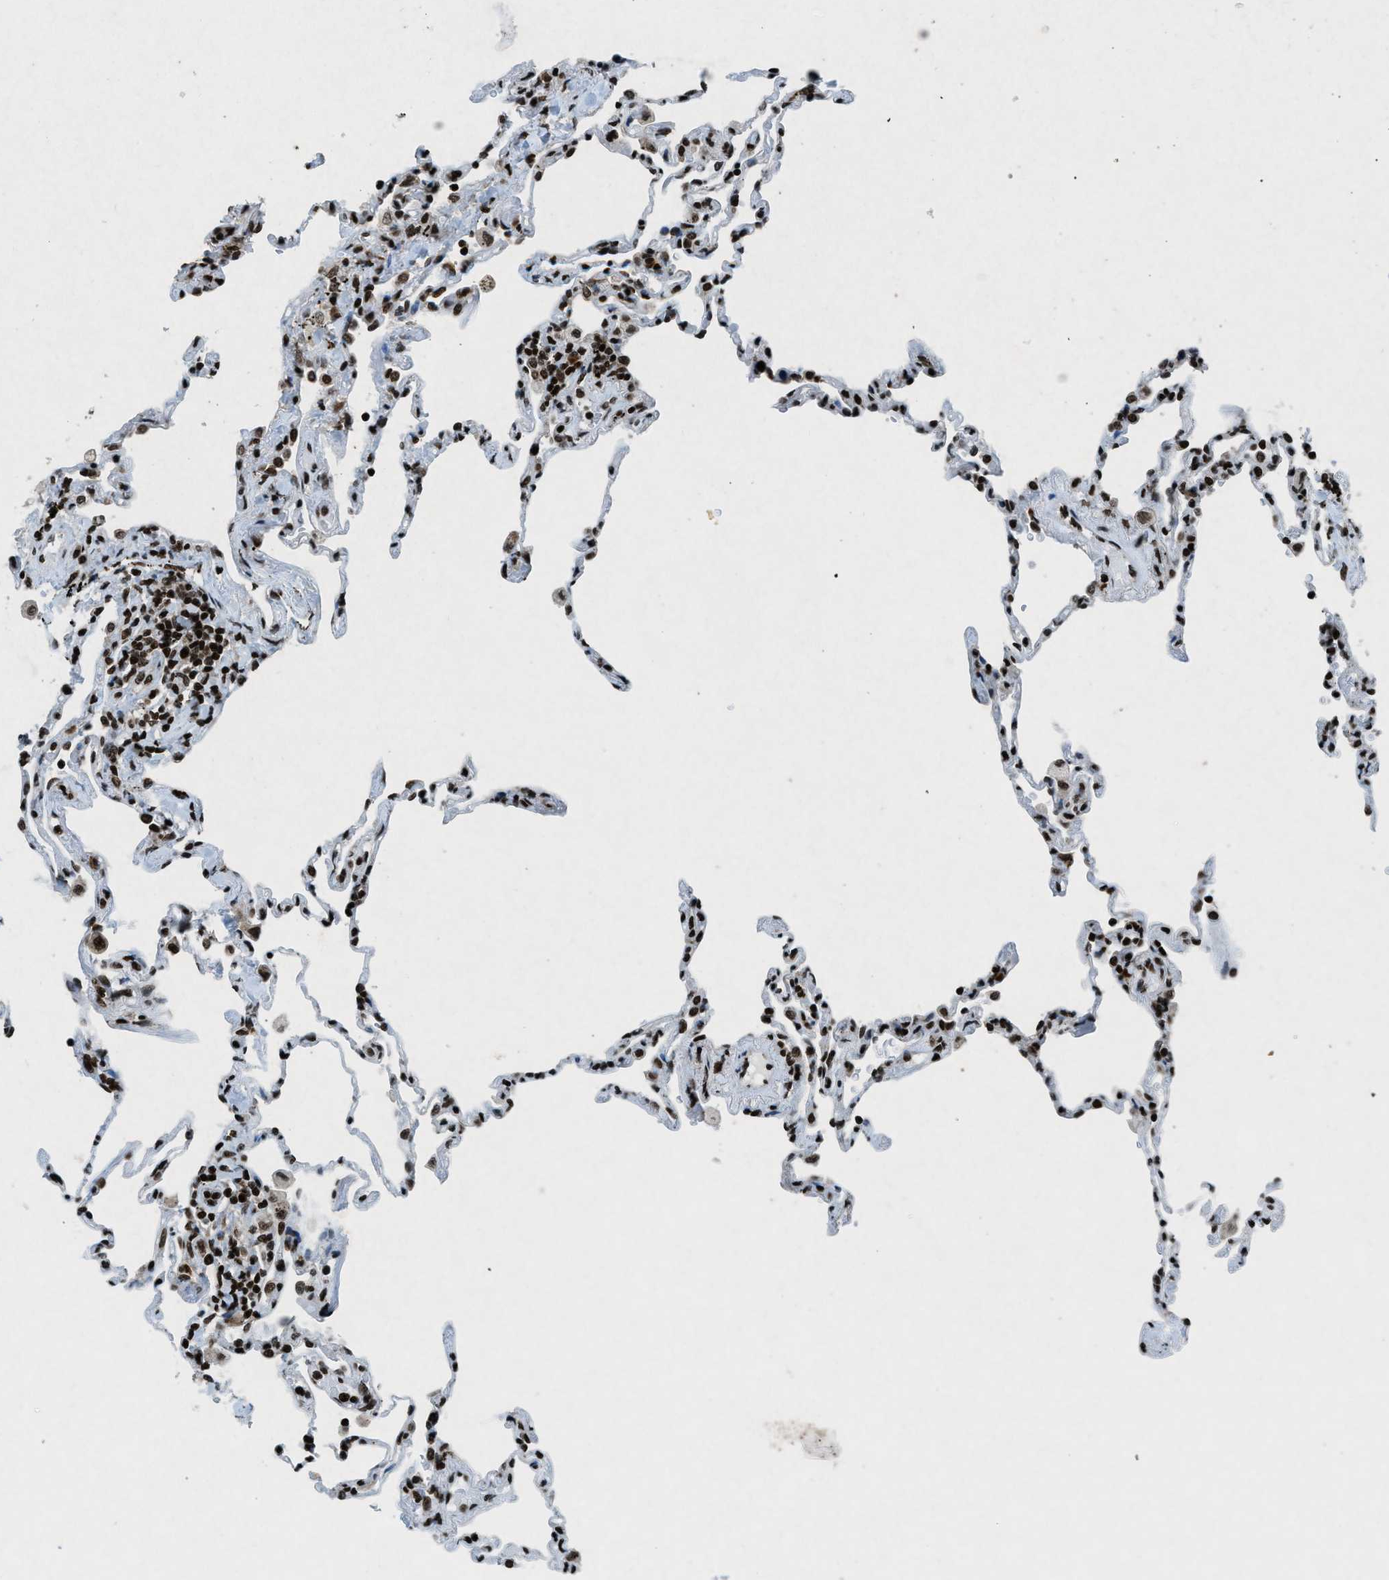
{"staining": {"intensity": "strong", "quantity": ">75%", "location": "nuclear"}, "tissue": "lung", "cell_type": "Alveolar cells", "image_type": "normal", "snomed": [{"axis": "morphology", "description": "Normal tissue, NOS"}, {"axis": "topography", "description": "Lung"}], "caption": "IHC staining of benign lung, which exhibits high levels of strong nuclear expression in about >75% of alveolar cells indicating strong nuclear protein positivity. The staining was performed using DAB (3,3'-diaminobenzidine) (brown) for protein detection and nuclei were counterstained in hematoxylin (blue).", "gene": "NXF1", "patient": {"sex": "male", "age": 59}}